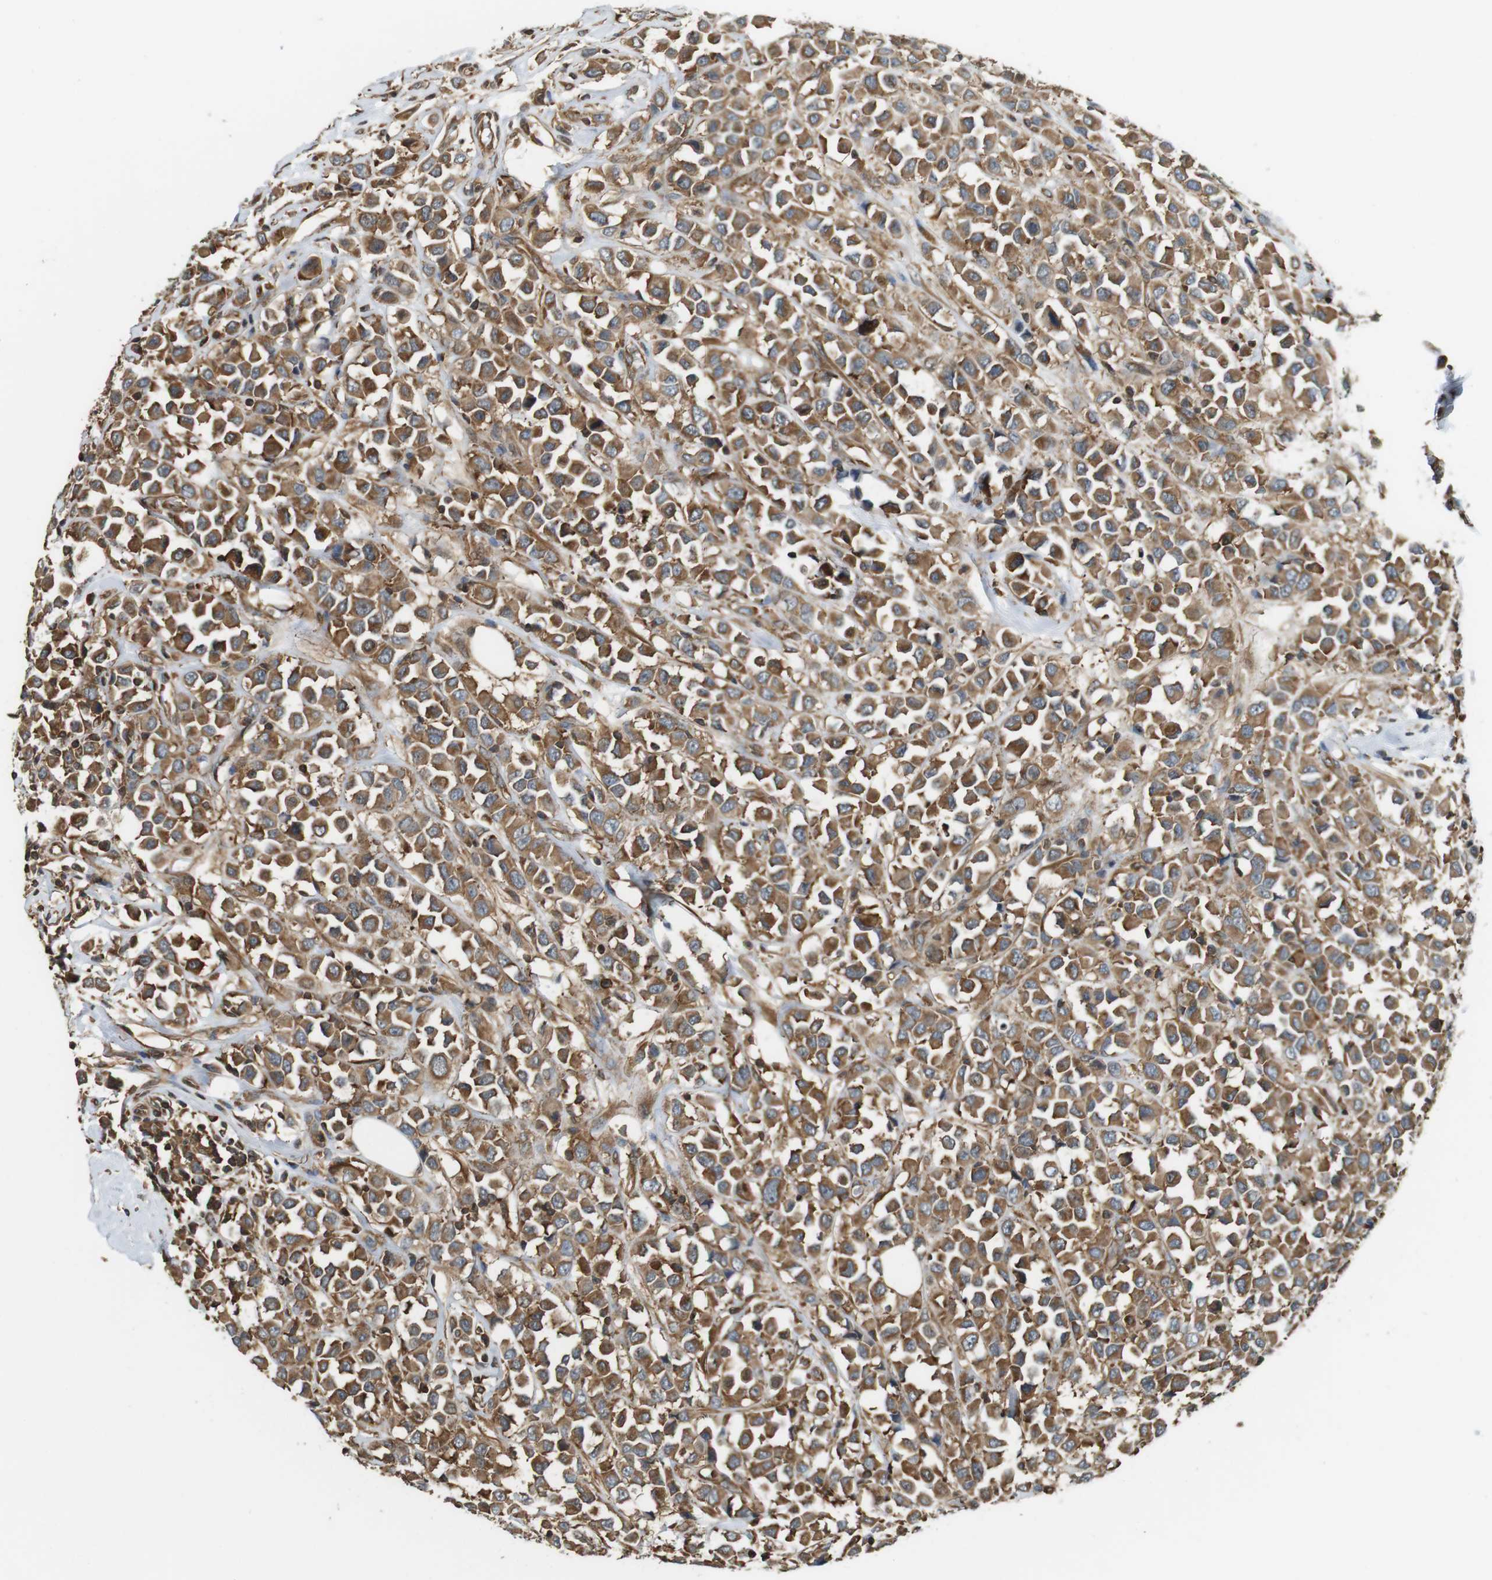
{"staining": {"intensity": "moderate", "quantity": ">75%", "location": "cytoplasmic/membranous"}, "tissue": "breast cancer", "cell_type": "Tumor cells", "image_type": "cancer", "snomed": [{"axis": "morphology", "description": "Duct carcinoma"}, {"axis": "topography", "description": "Breast"}], "caption": "Moderate cytoplasmic/membranous positivity for a protein is seen in about >75% of tumor cells of breast invasive ductal carcinoma using immunohistochemistry.", "gene": "PA2G4", "patient": {"sex": "female", "age": 61}}